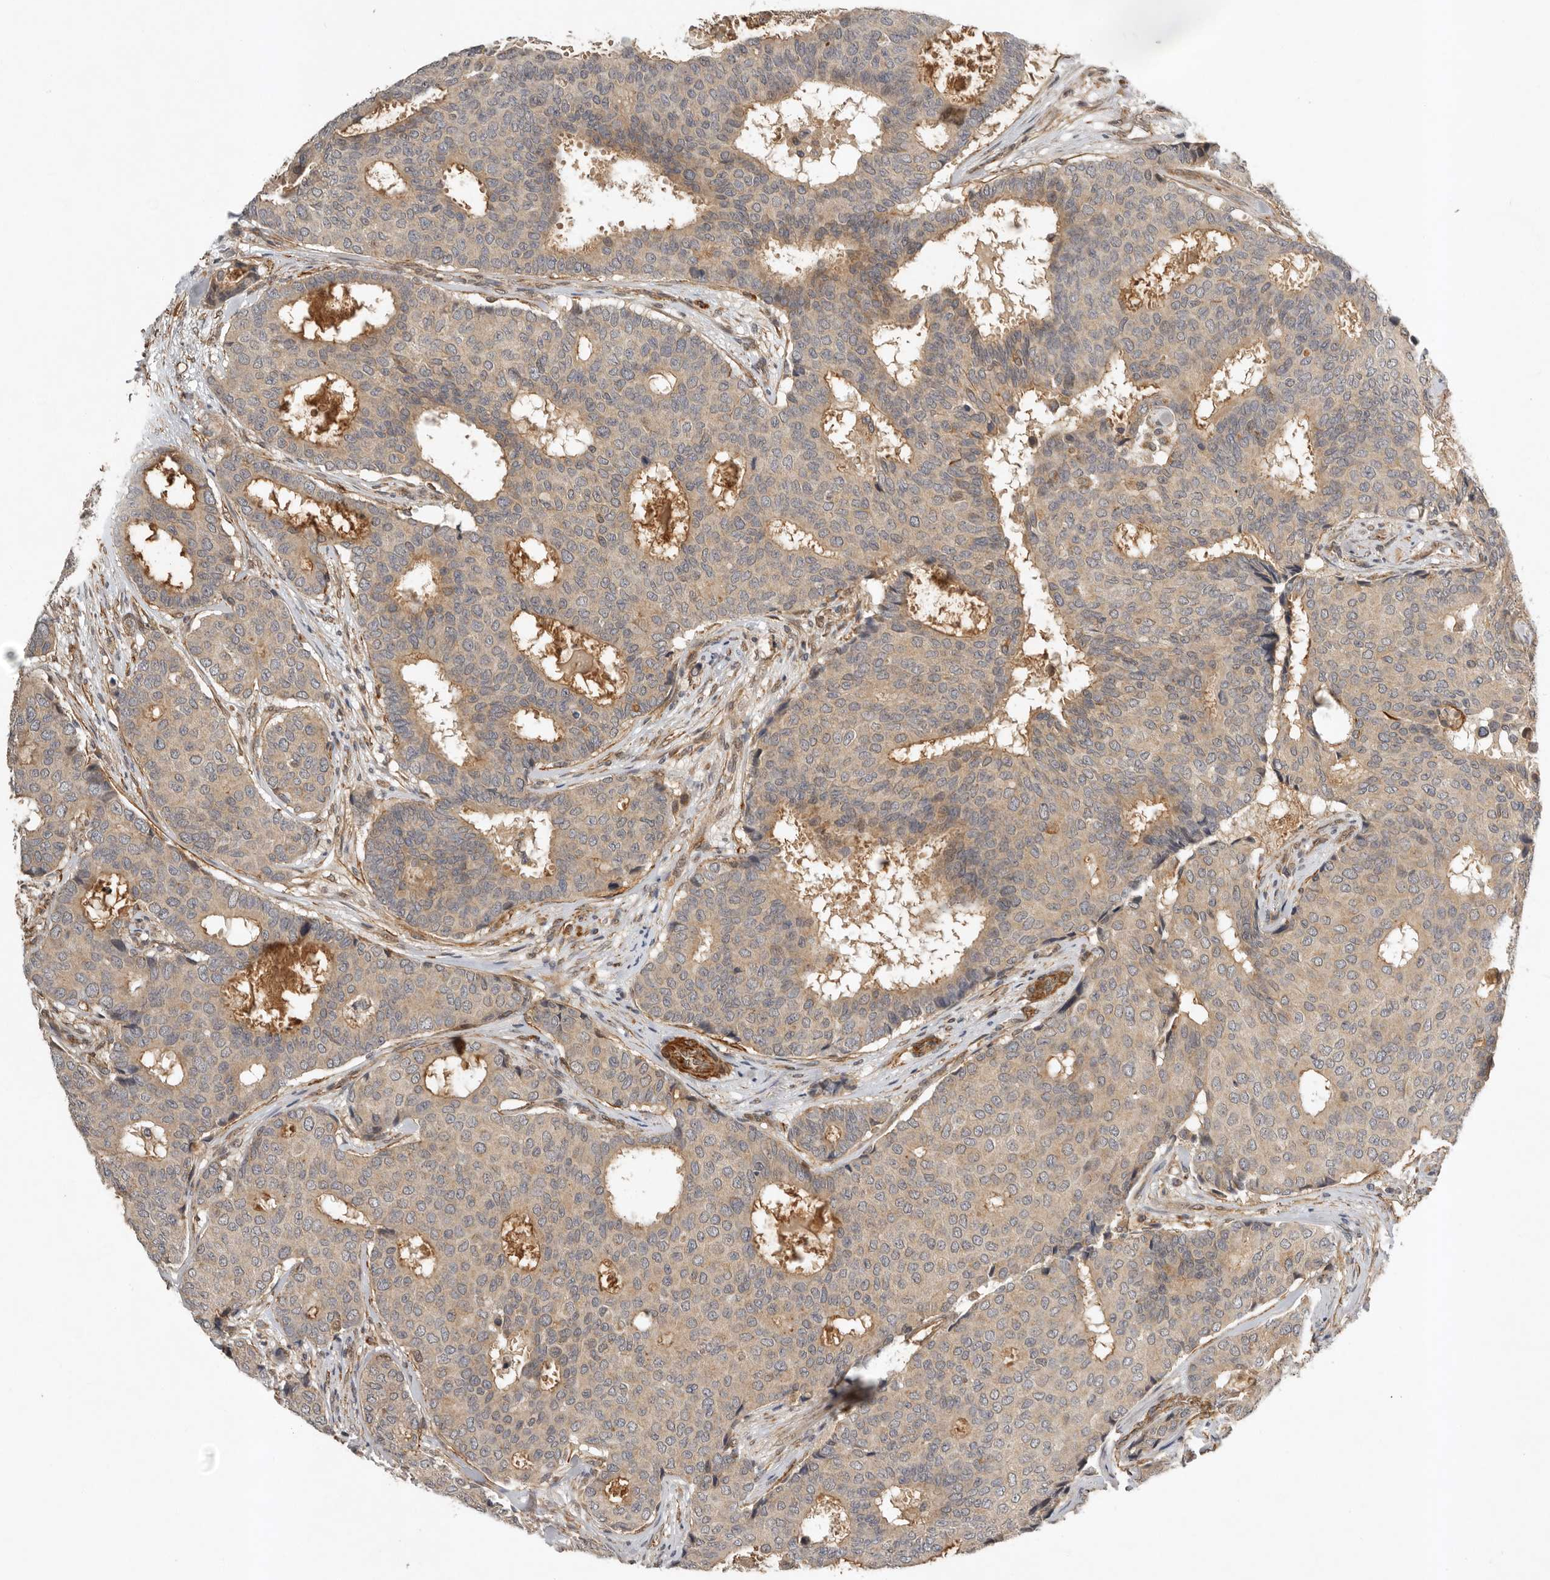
{"staining": {"intensity": "weak", "quantity": "25%-75%", "location": "cytoplasmic/membranous"}, "tissue": "breast cancer", "cell_type": "Tumor cells", "image_type": "cancer", "snomed": [{"axis": "morphology", "description": "Duct carcinoma"}, {"axis": "topography", "description": "Breast"}], "caption": "Tumor cells reveal low levels of weak cytoplasmic/membranous staining in approximately 25%-75% of cells in human breast cancer (intraductal carcinoma). The staining is performed using DAB (3,3'-diaminobenzidine) brown chromogen to label protein expression. The nuclei are counter-stained blue using hematoxylin.", "gene": "RNF157", "patient": {"sex": "female", "age": 75}}